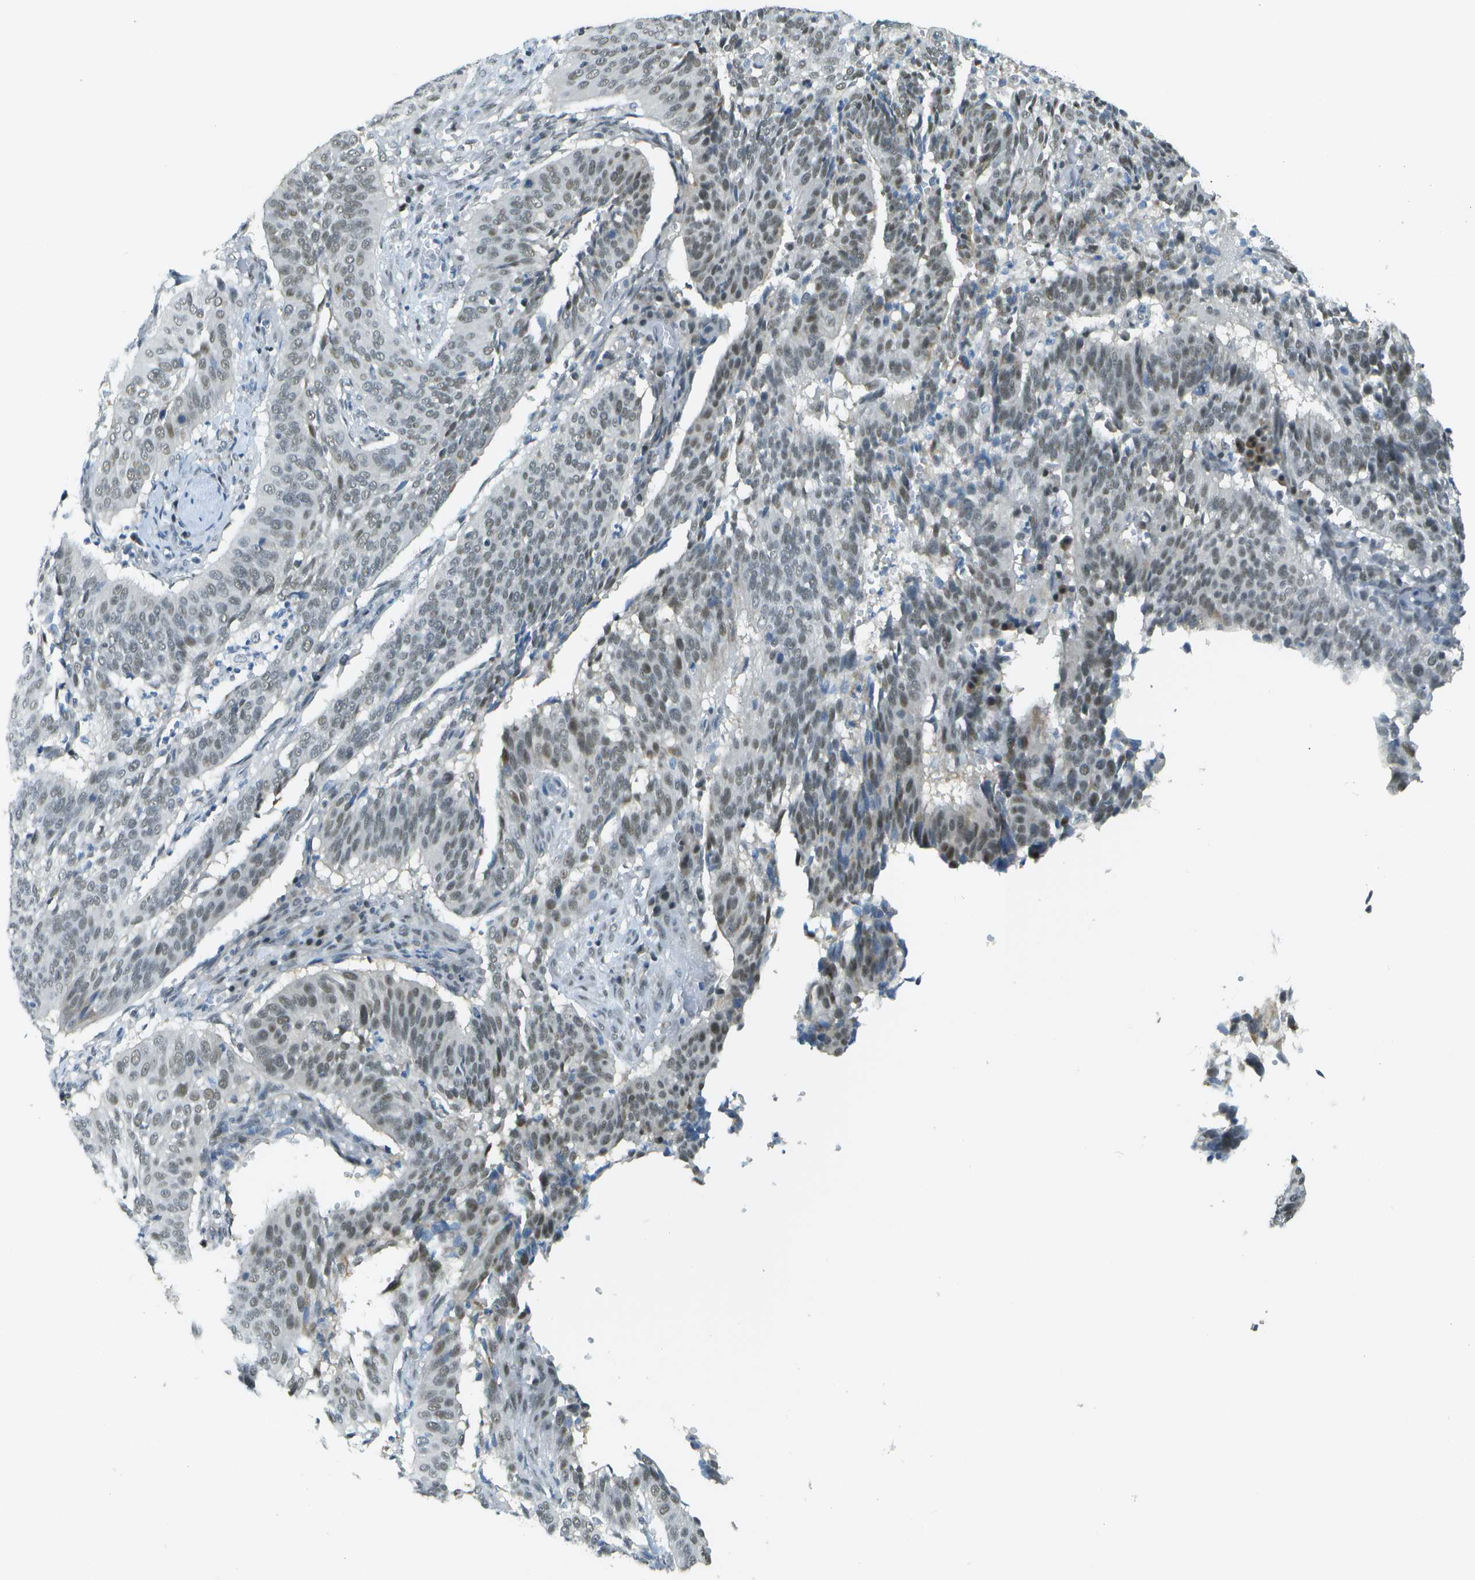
{"staining": {"intensity": "moderate", "quantity": "25%-75%", "location": "nuclear"}, "tissue": "cervical cancer", "cell_type": "Tumor cells", "image_type": "cancer", "snomed": [{"axis": "morphology", "description": "Normal tissue, NOS"}, {"axis": "morphology", "description": "Squamous cell carcinoma, NOS"}, {"axis": "topography", "description": "Cervix"}], "caption": "Moderate nuclear expression for a protein is present in about 25%-75% of tumor cells of cervical cancer using IHC.", "gene": "NEK11", "patient": {"sex": "female", "age": 39}}